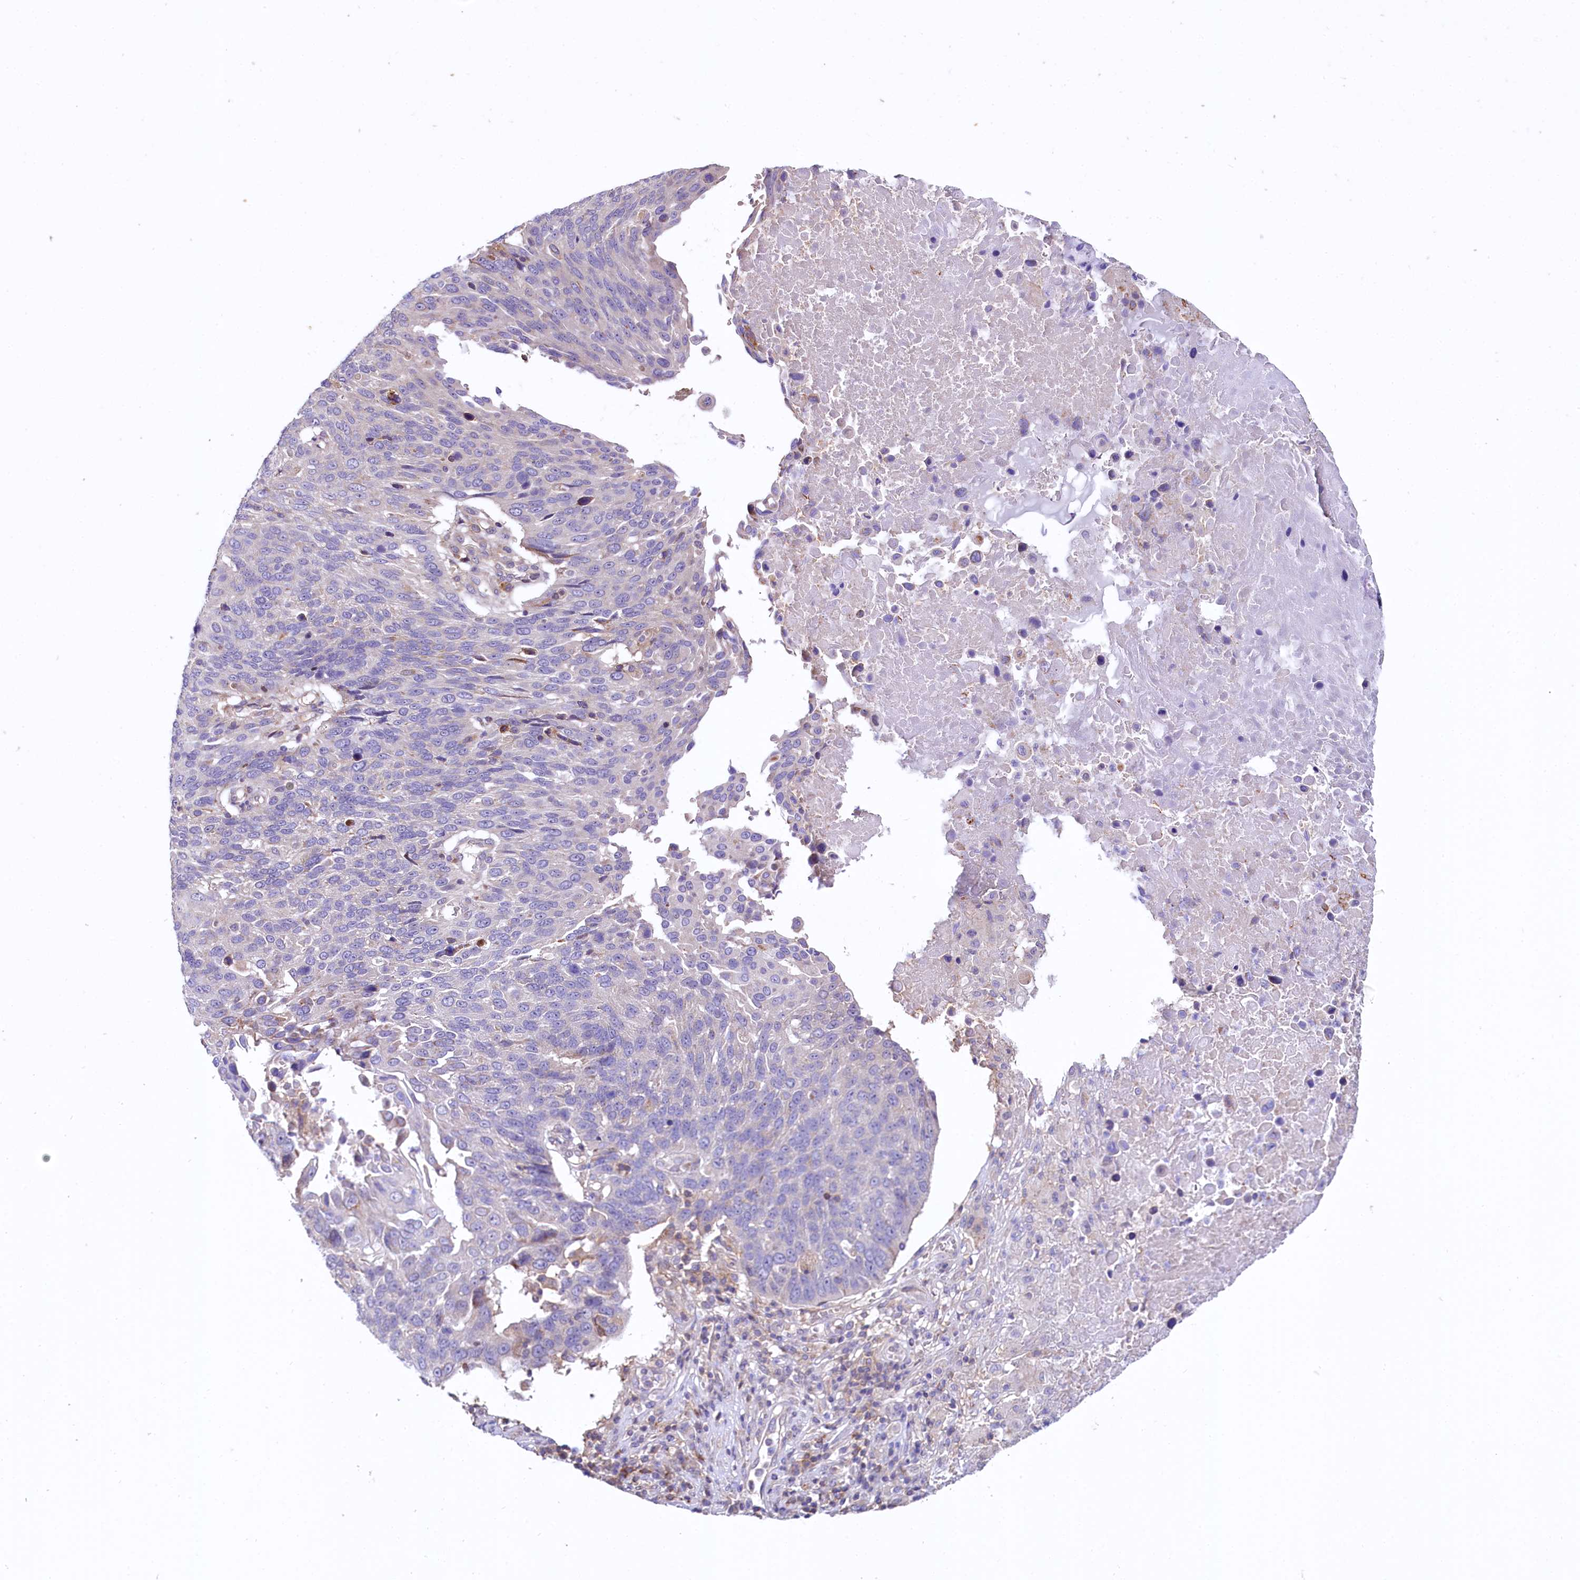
{"staining": {"intensity": "negative", "quantity": "none", "location": "none"}, "tissue": "lung cancer", "cell_type": "Tumor cells", "image_type": "cancer", "snomed": [{"axis": "morphology", "description": "Squamous cell carcinoma, NOS"}, {"axis": "topography", "description": "Lung"}], "caption": "Immunohistochemical staining of lung squamous cell carcinoma shows no significant staining in tumor cells. (IHC, brightfield microscopy, high magnification).", "gene": "CEP295", "patient": {"sex": "male", "age": 66}}